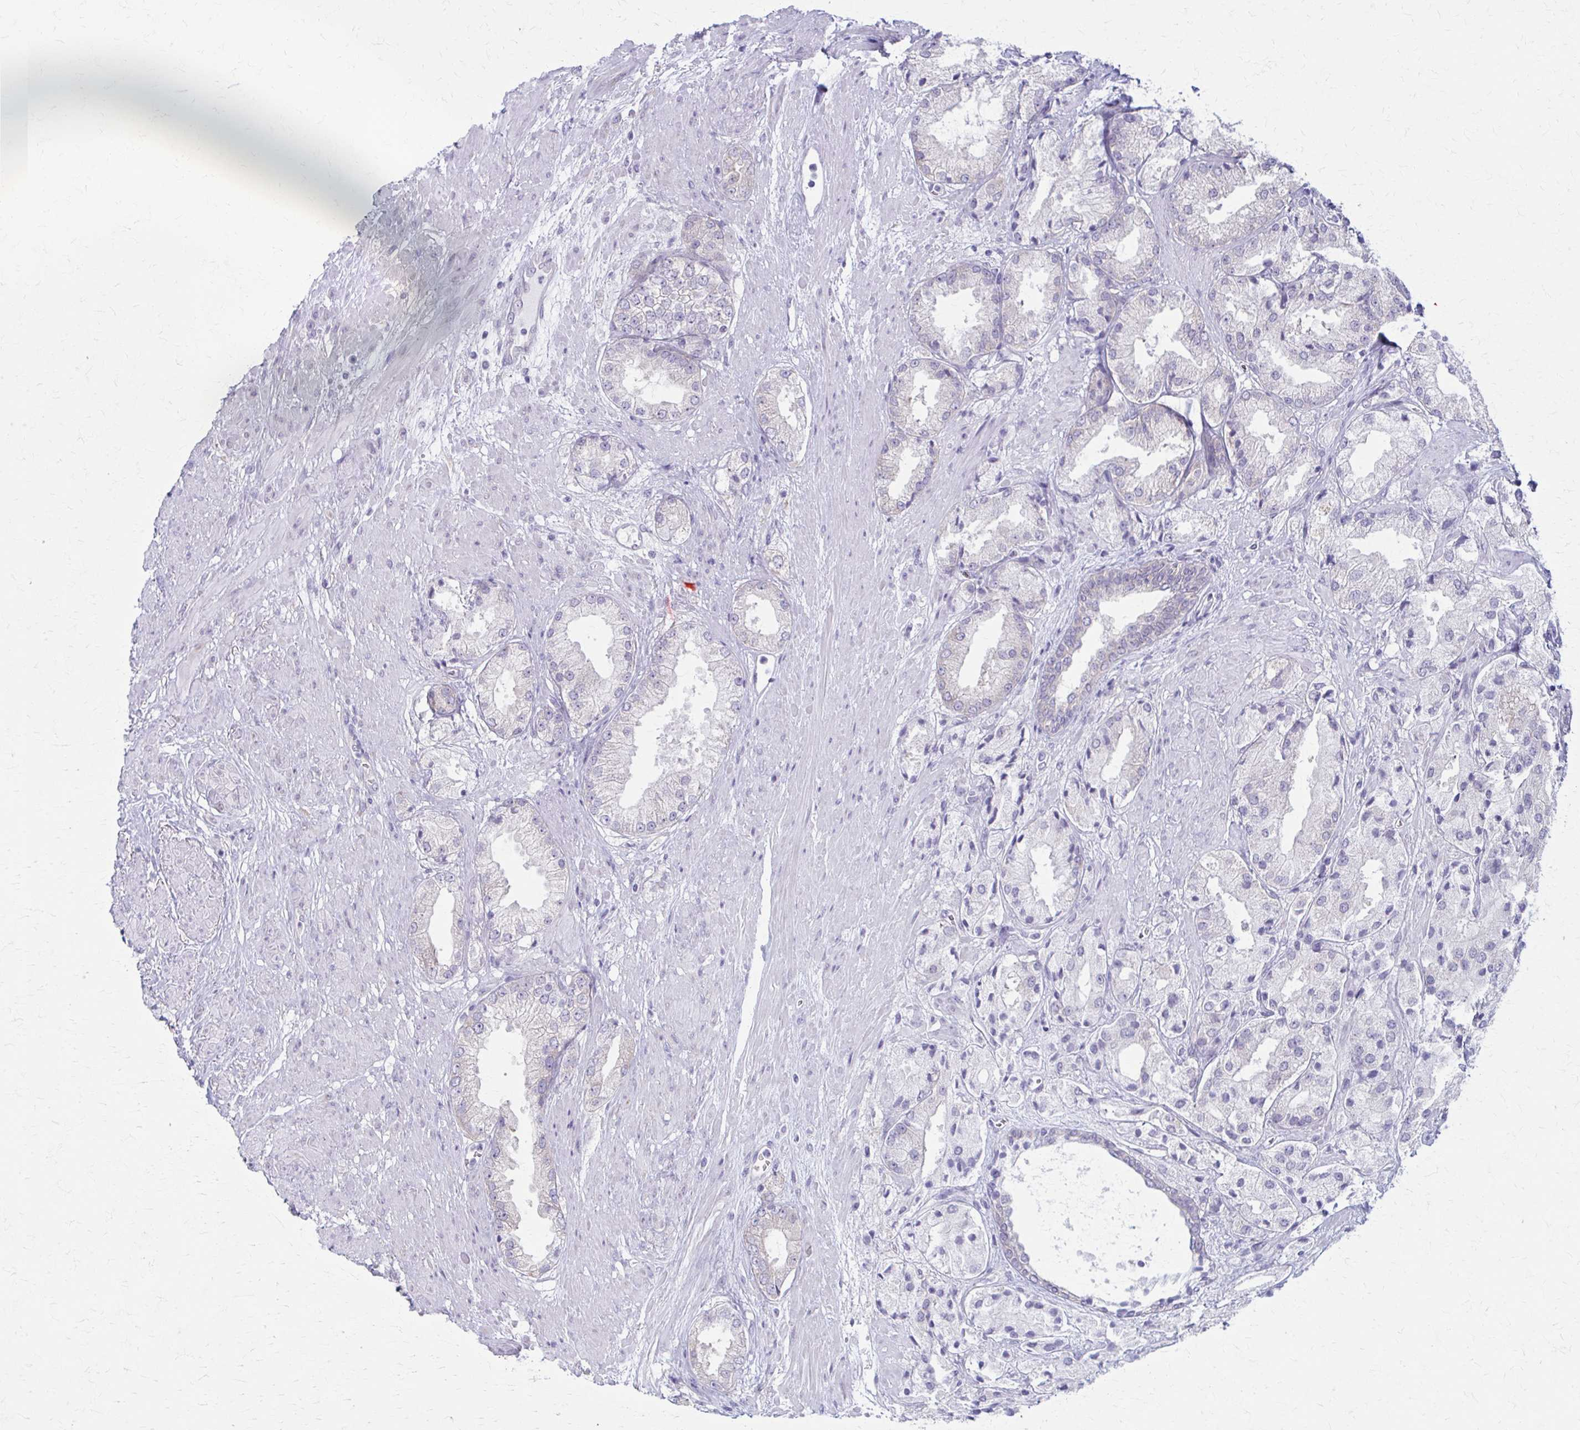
{"staining": {"intensity": "negative", "quantity": "none", "location": "none"}, "tissue": "prostate cancer", "cell_type": "Tumor cells", "image_type": "cancer", "snomed": [{"axis": "morphology", "description": "Adenocarcinoma, High grade"}, {"axis": "topography", "description": "Prostate"}], "caption": "This is an IHC histopathology image of human prostate cancer. There is no staining in tumor cells.", "gene": "PRKRA", "patient": {"sex": "male", "age": 68}}